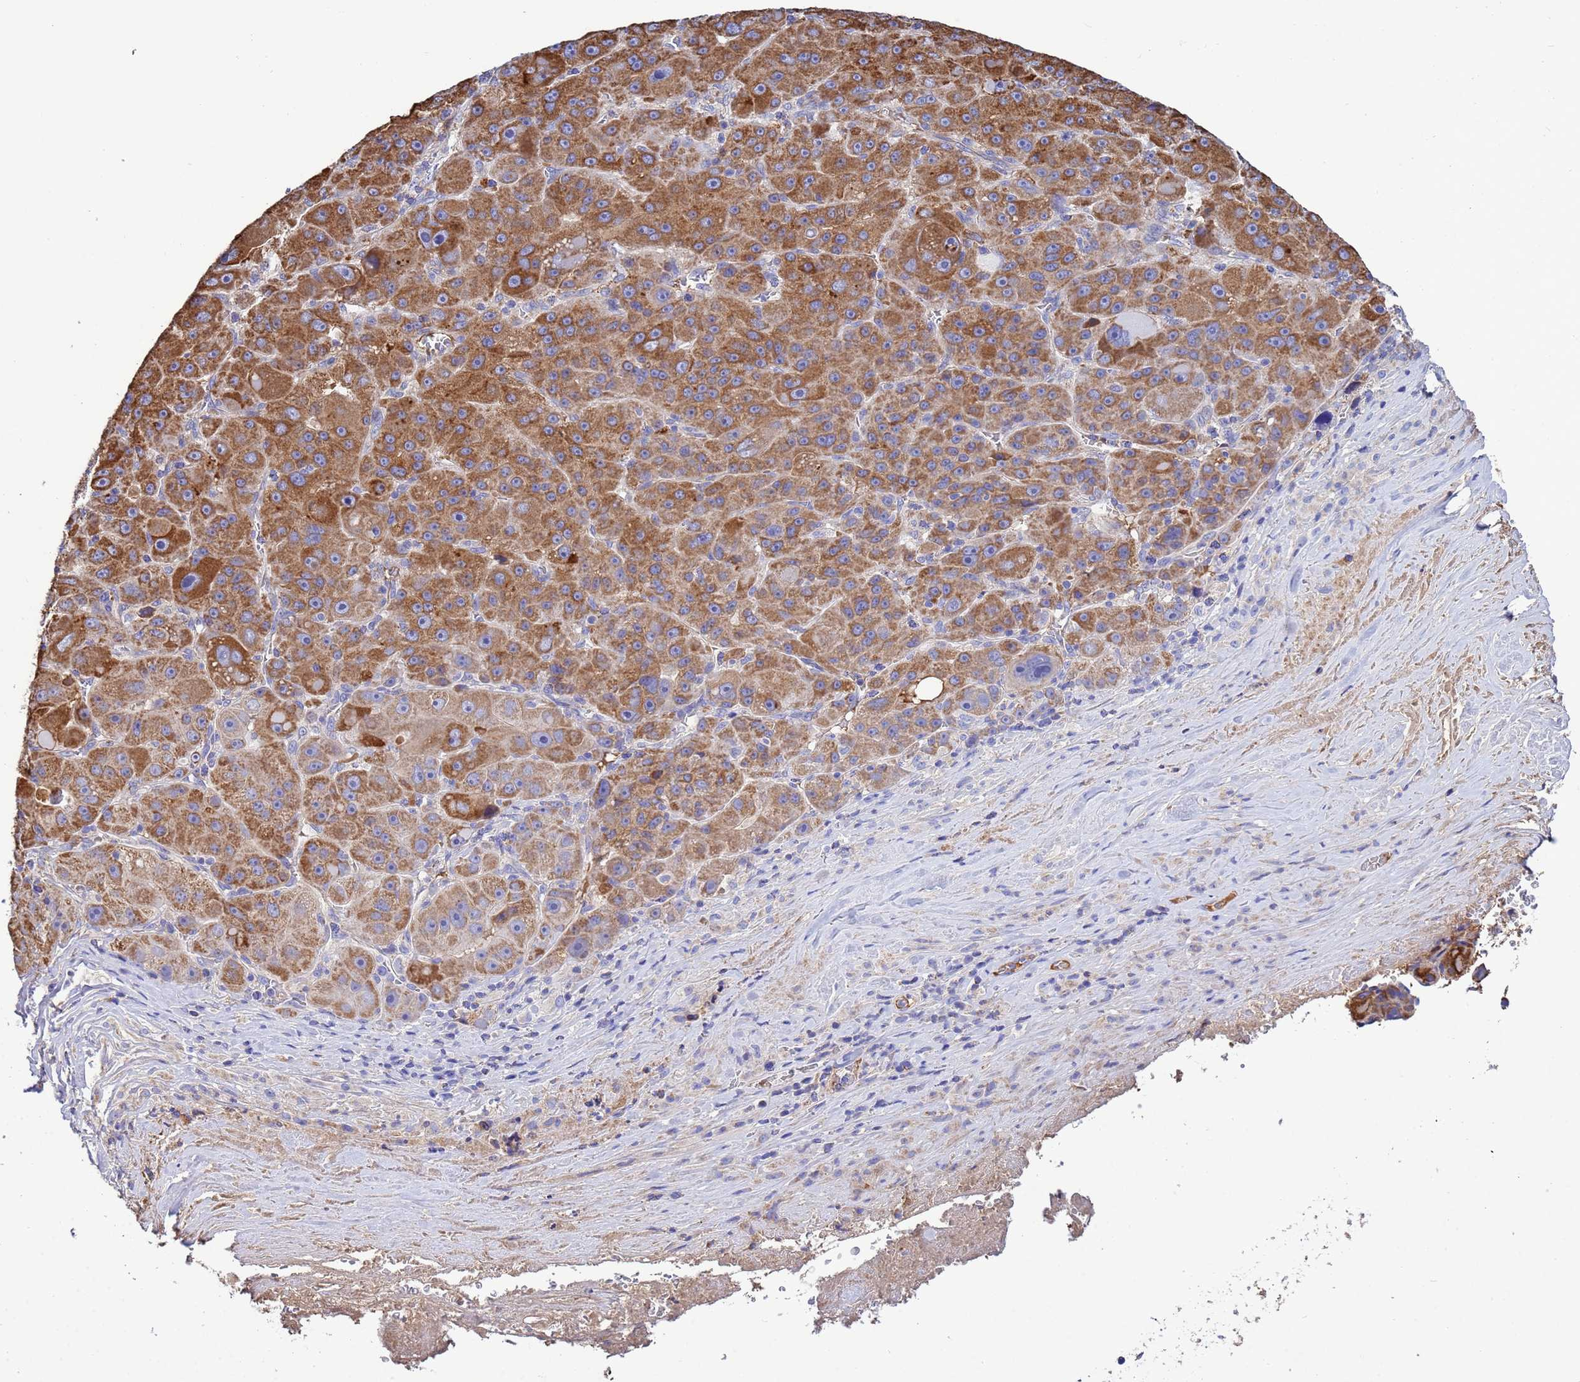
{"staining": {"intensity": "moderate", "quantity": ">75%", "location": "cytoplasmic/membranous"}, "tissue": "liver cancer", "cell_type": "Tumor cells", "image_type": "cancer", "snomed": [{"axis": "morphology", "description": "Carcinoma, Hepatocellular, NOS"}, {"axis": "topography", "description": "Liver"}], "caption": "Liver hepatocellular carcinoma stained with DAB IHC shows medium levels of moderate cytoplasmic/membranous staining in approximately >75% of tumor cells.", "gene": "GLUD1", "patient": {"sex": "male", "age": 76}}